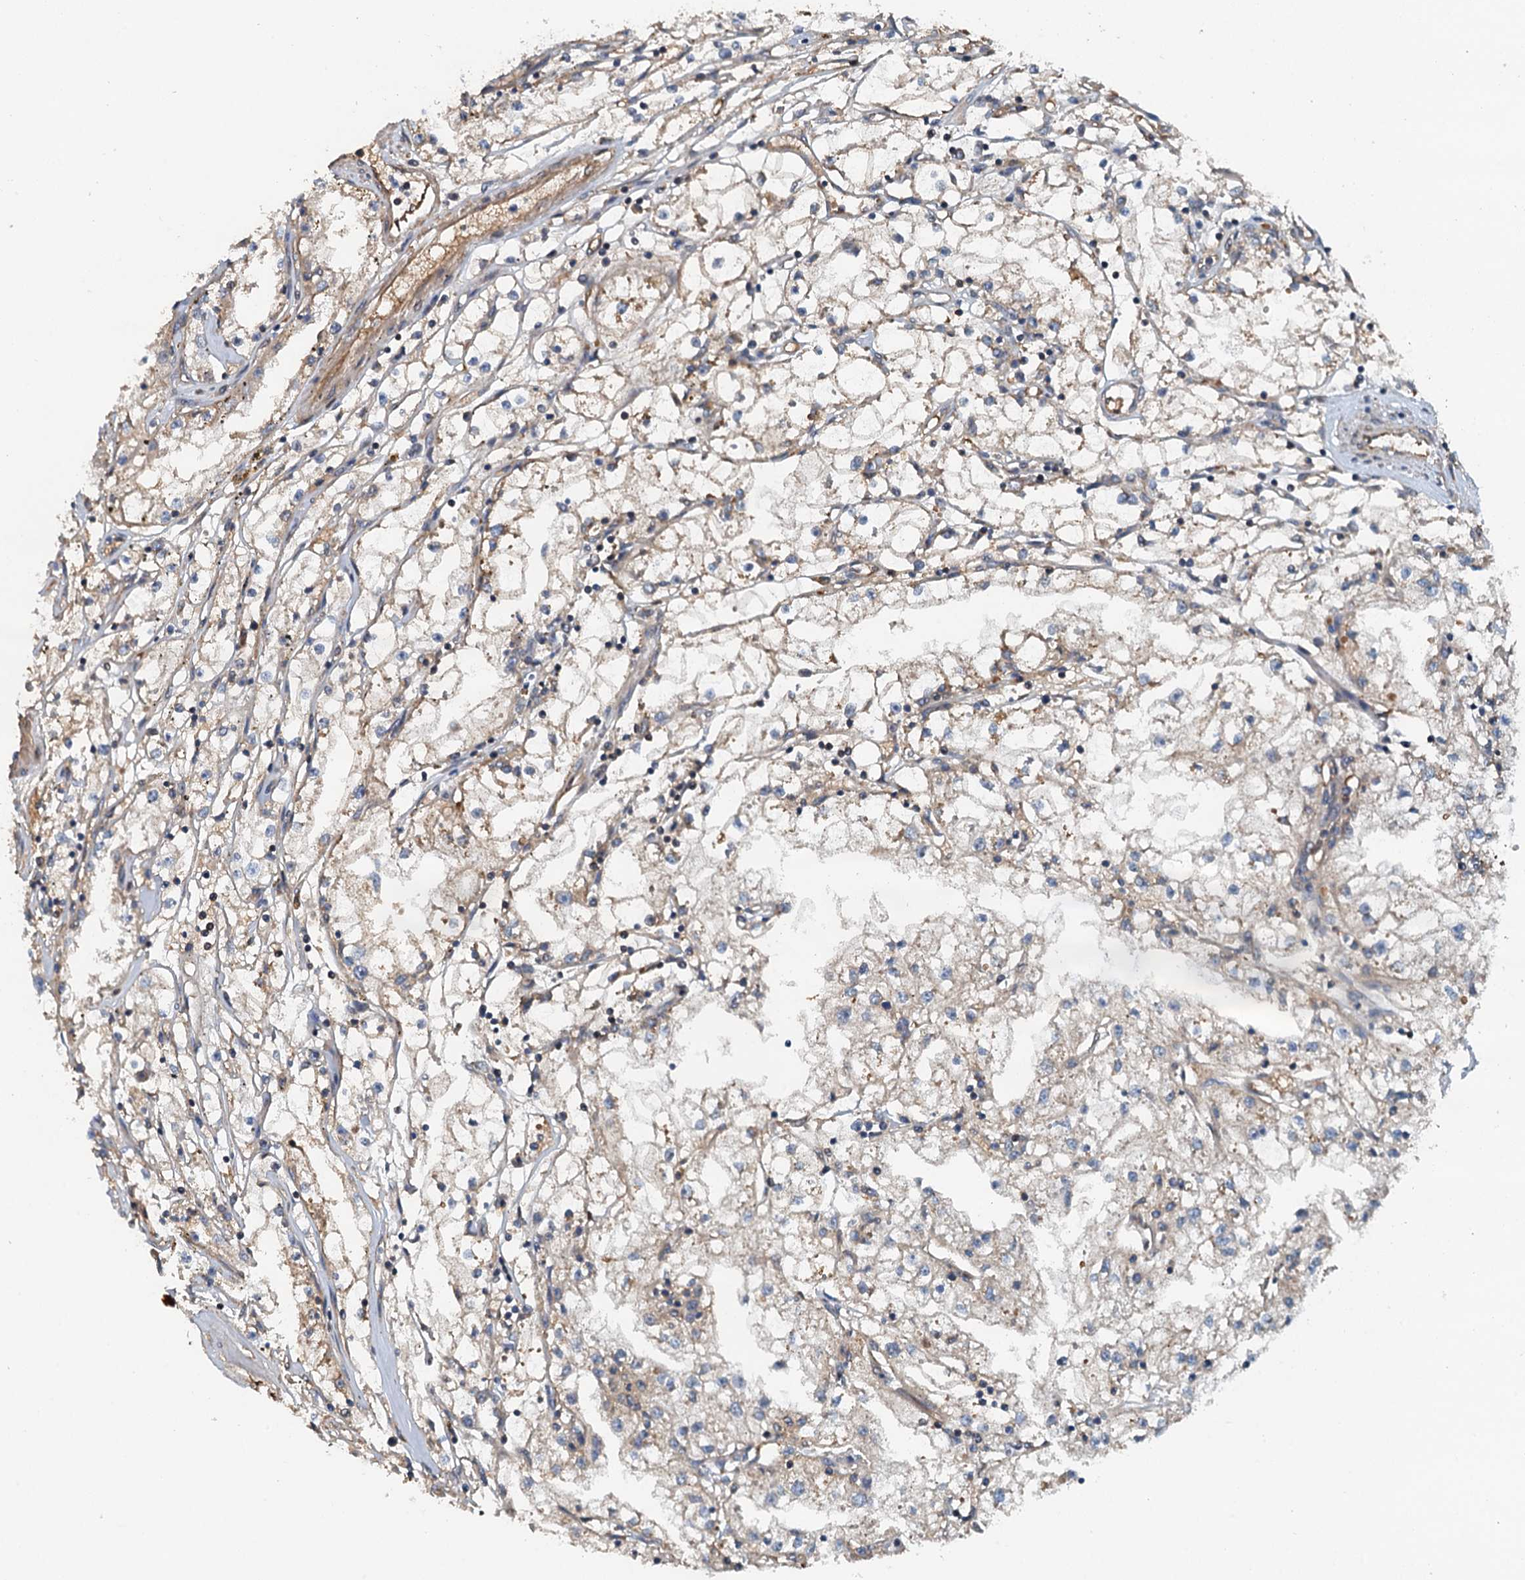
{"staining": {"intensity": "weak", "quantity": "25%-75%", "location": "cytoplasmic/membranous"}, "tissue": "renal cancer", "cell_type": "Tumor cells", "image_type": "cancer", "snomed": [{"axis": "morphology", "description": "Adenocarcinoma, NOS"}, {"axis": "topography", "description": "Kidney"}], "caption": "Tumor cells display weak cytoplasmic/membranous staining in approximately 25%-75% of cells in renal cancer (adenocarcinoma). (DAB IHC, brown staining for protein, blue staining for nuclei).", "gene": "ROGDI", "patient": {"sex": "male", "age": 56}}